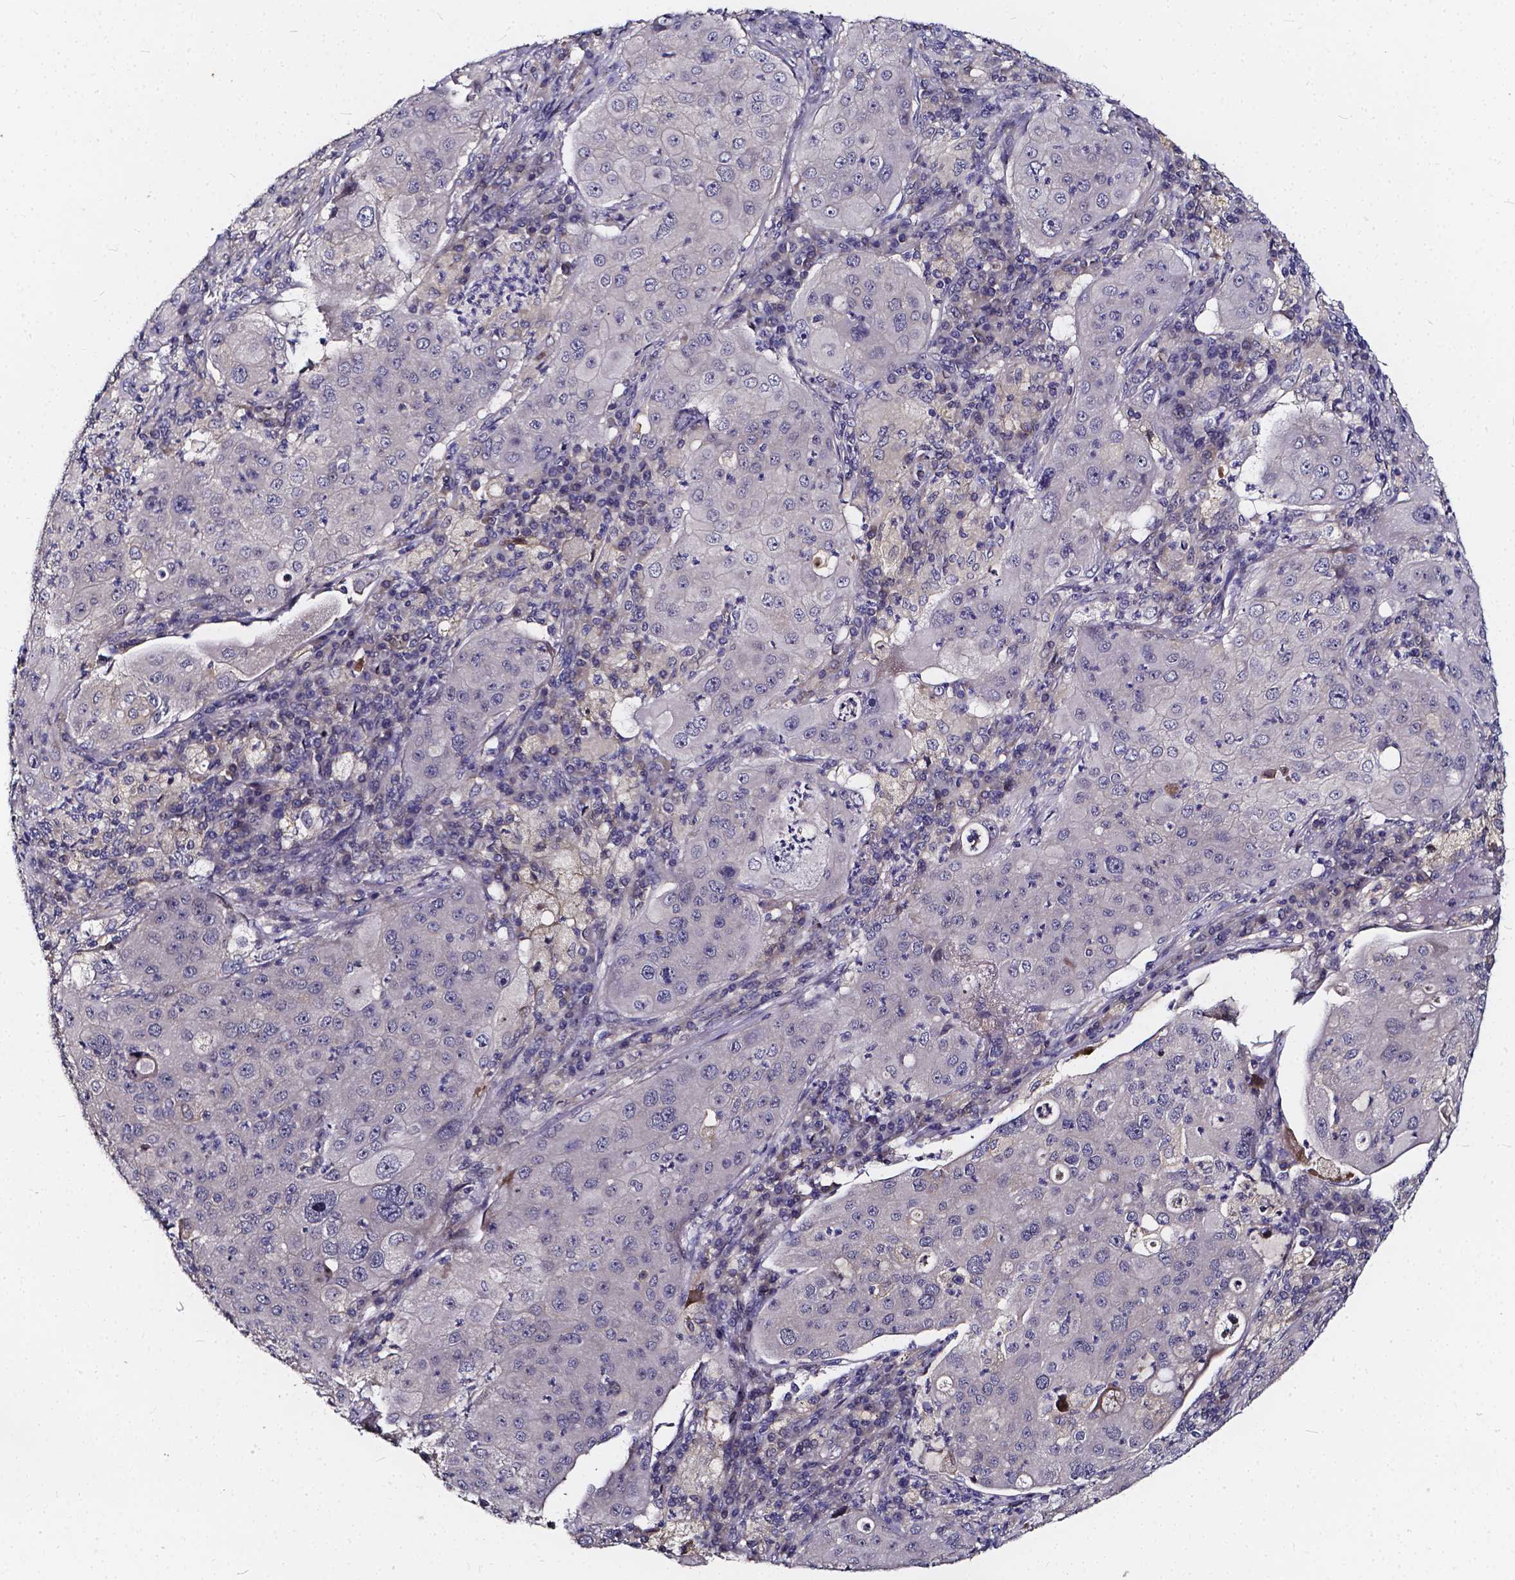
{"staining": {"intensity": "negative", "quantity": "none", "location": "none"}, "tissue": "lung cancer", "cell_type": "Tumor cells", "image_type": "cancer", "snomed": [{"axis": "morphology", "description": "Squamous cell carcinoma, NOS"}, {"axis": "topography", "description": "Lung"}], "caption": "Immunohistochemical staining of human lung cancer reveals no significant positivity in tumor cells.", "gene": "SOWAHA", "patient": {"sex": "female", "age": 59}}